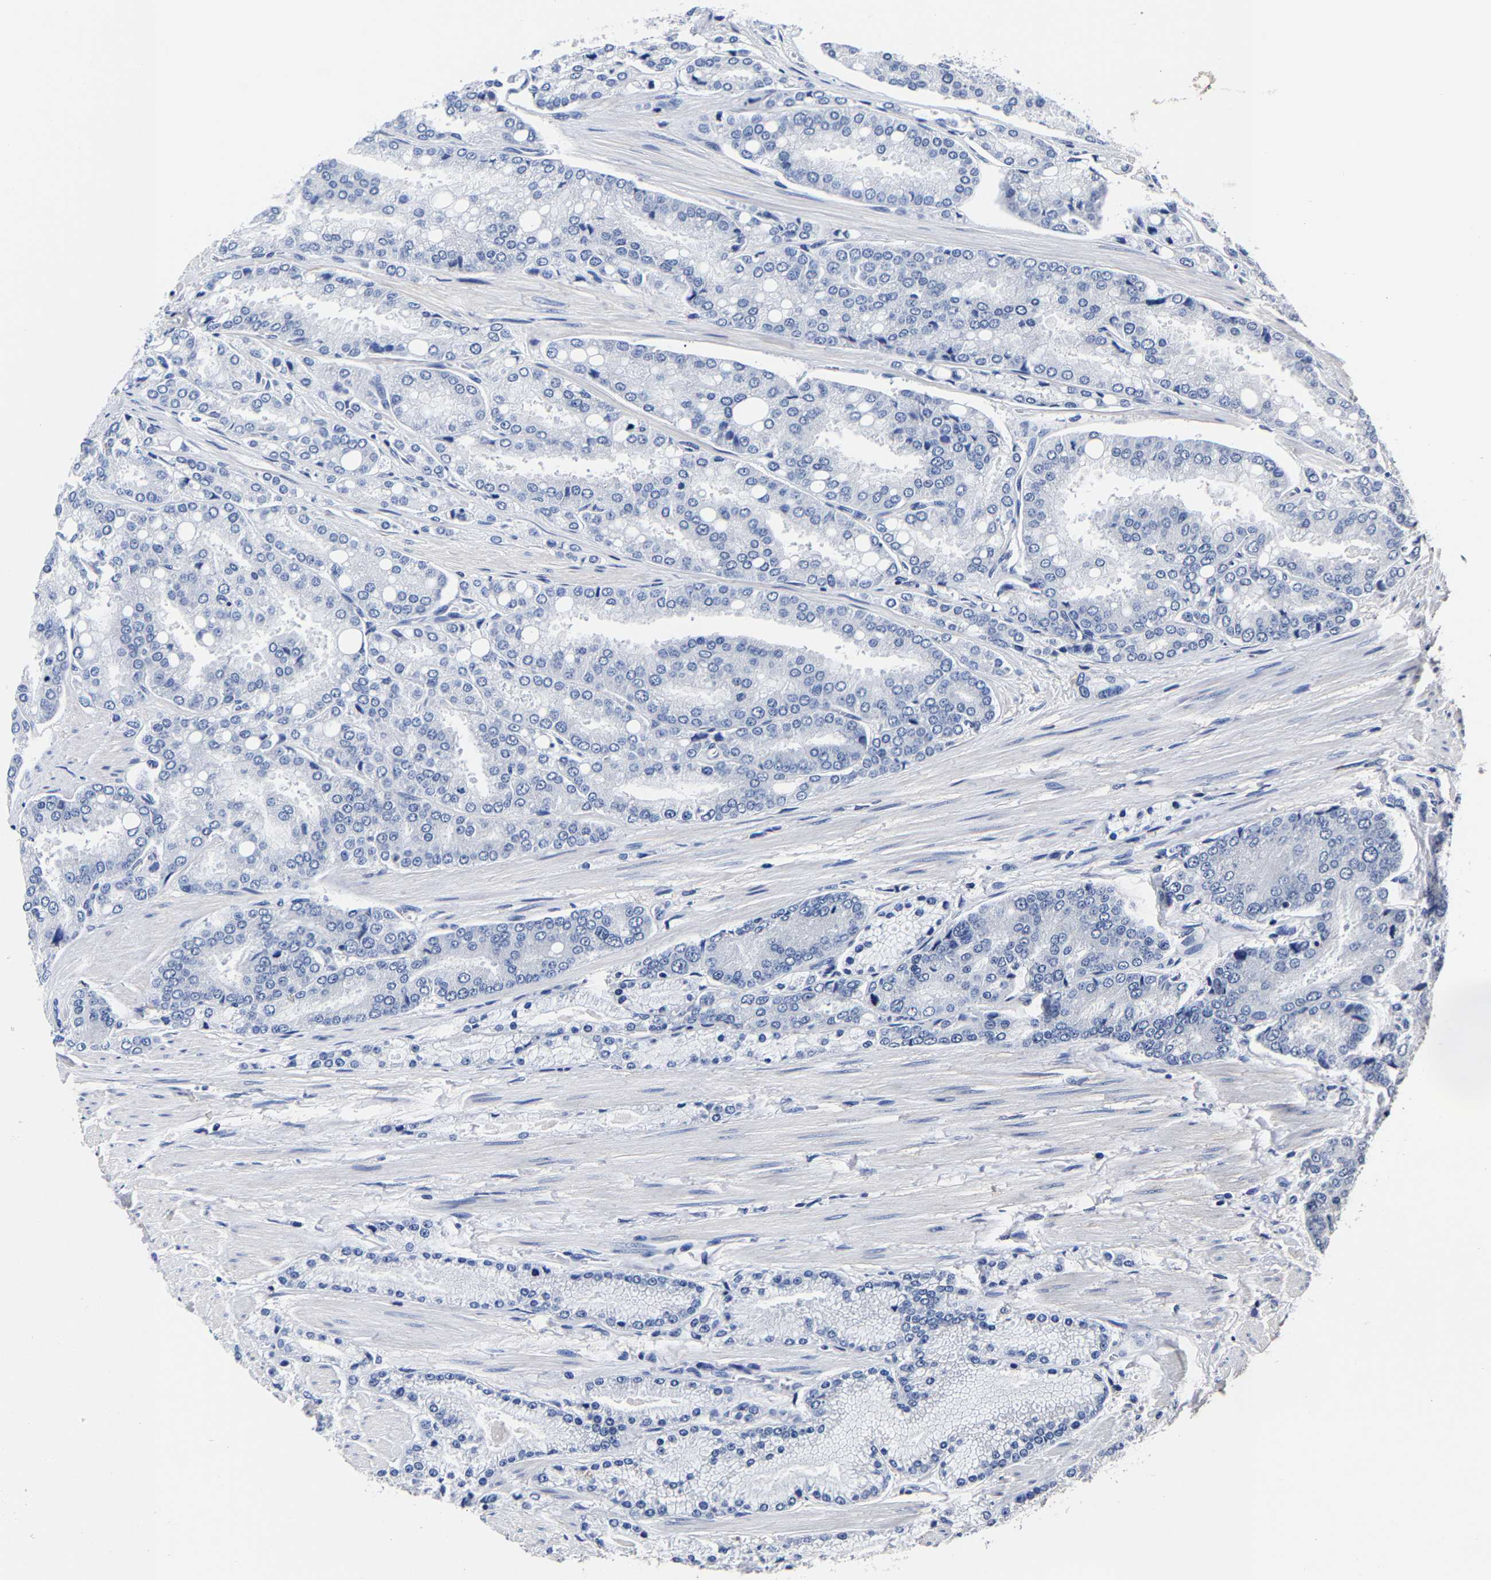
{"staining": {"intensity": "negative", "quantity": "none", "location": "none"}, "tissue": "prostate cancer", "cell_type": "Tumor cells", "image_type": "cancer", "snomed": [{"axis": "morphology", "description": "Adenocarcinoma, High grade"}, {"axis": "topography", "description": "Prostate"}], "caption": "Human prostate cancer (high-grade adenocarcinoma) stained for a protein using immunohistochemistry reveals no positivity in tumor cells.", "gene": "AKAP4", "patient": {"sex": "male", "age": 50}}